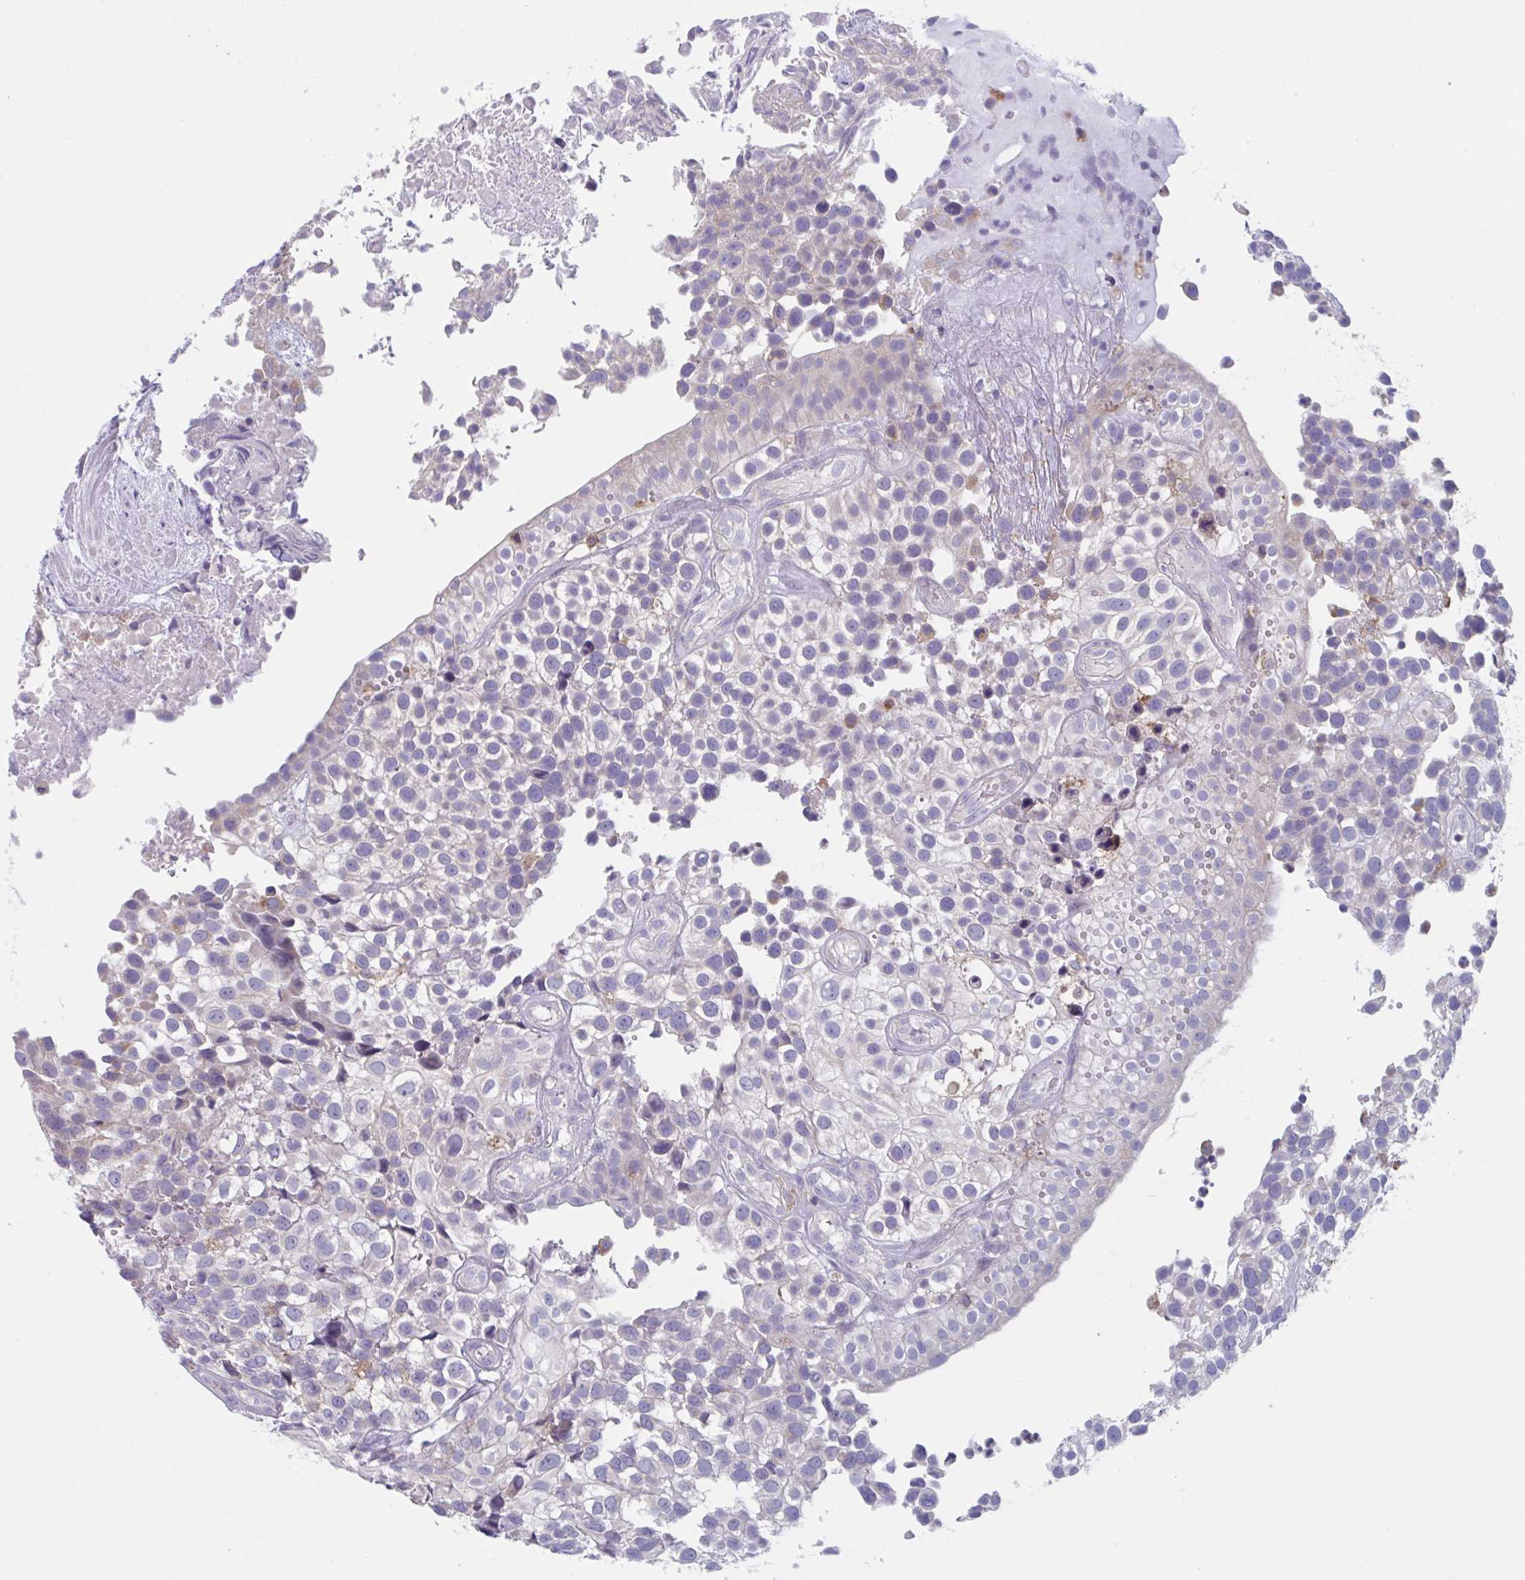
{"staining": {"intensity": "negative", "quantity": "none", "location": "none"}, "tissue": "urothelial cancer", "cell_type": "Tumor cells", "image_type": "cancer", "snomed": [{"axis": "morphology", "description": "Urothelial carcinoma, High grade"}, {"axis": "topography", "description": "Urinary bladder"}], "caption": "DAB immunohistochemical staining of human high-grade urothelial carcinoma exhibits no significant positivity in tumor cells.", "gene": "NIPSNAP1", "patient": {"sex": "male", "age": 56}}